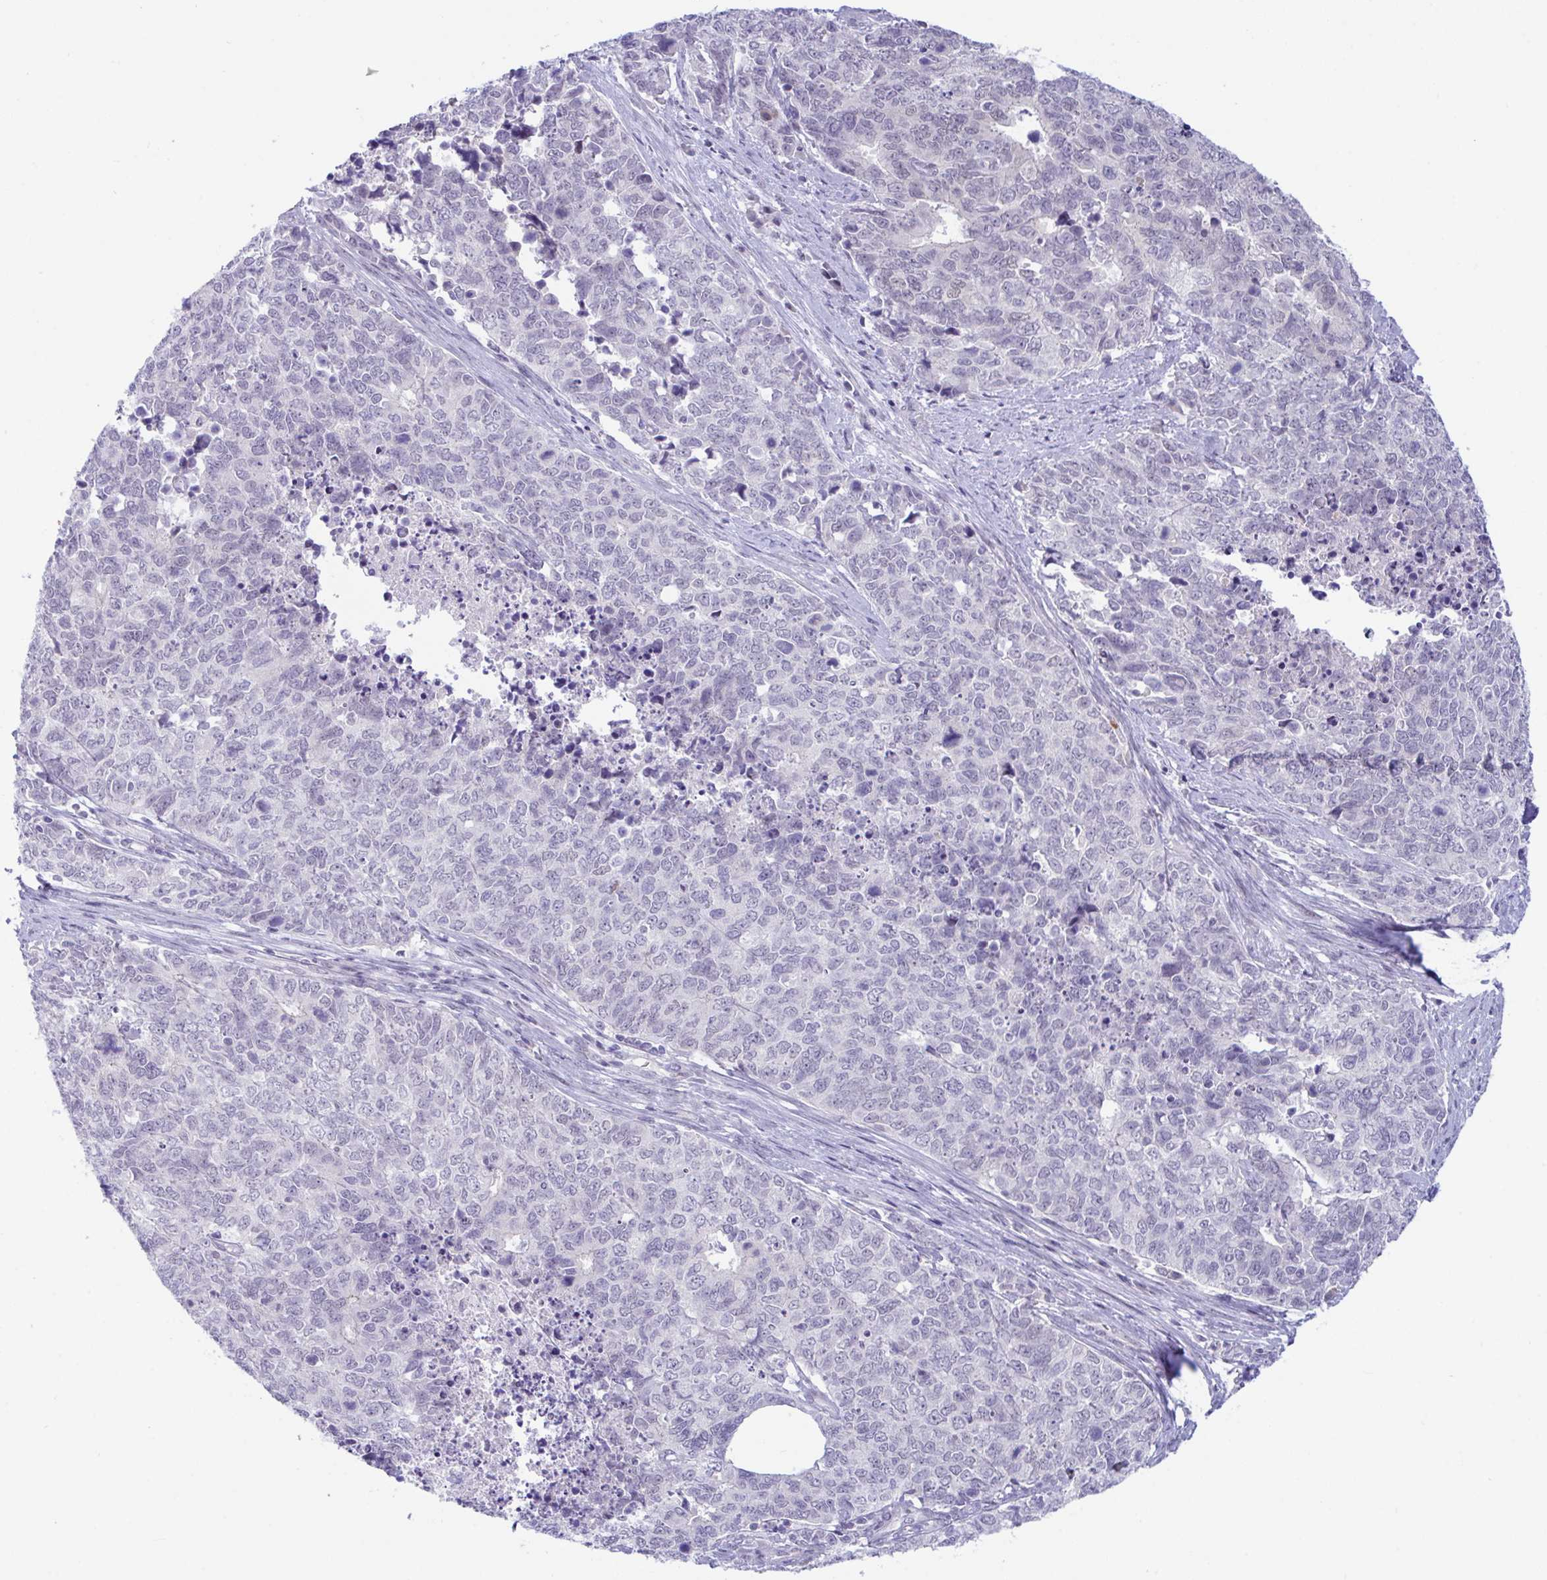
{"staining": {"intensity": "negative", "quantity": "none", "location": "none"}, "tissue": "cervical cancer", "cell_type": "Tumor cells", "image_type": "cancer", "snomed": [{"axis": "morphology", "description": "Adenocarcinoma, NOS"}, {"axis": "topography", "description": "Cervix"}], "caption": "This is an immunohistochemistry photomicrograph of human adenocarcinoma (cervical). There is no positivity in tumor cells.", "gene": "USP35", "patient": {"sex": "female", "age": 63}}